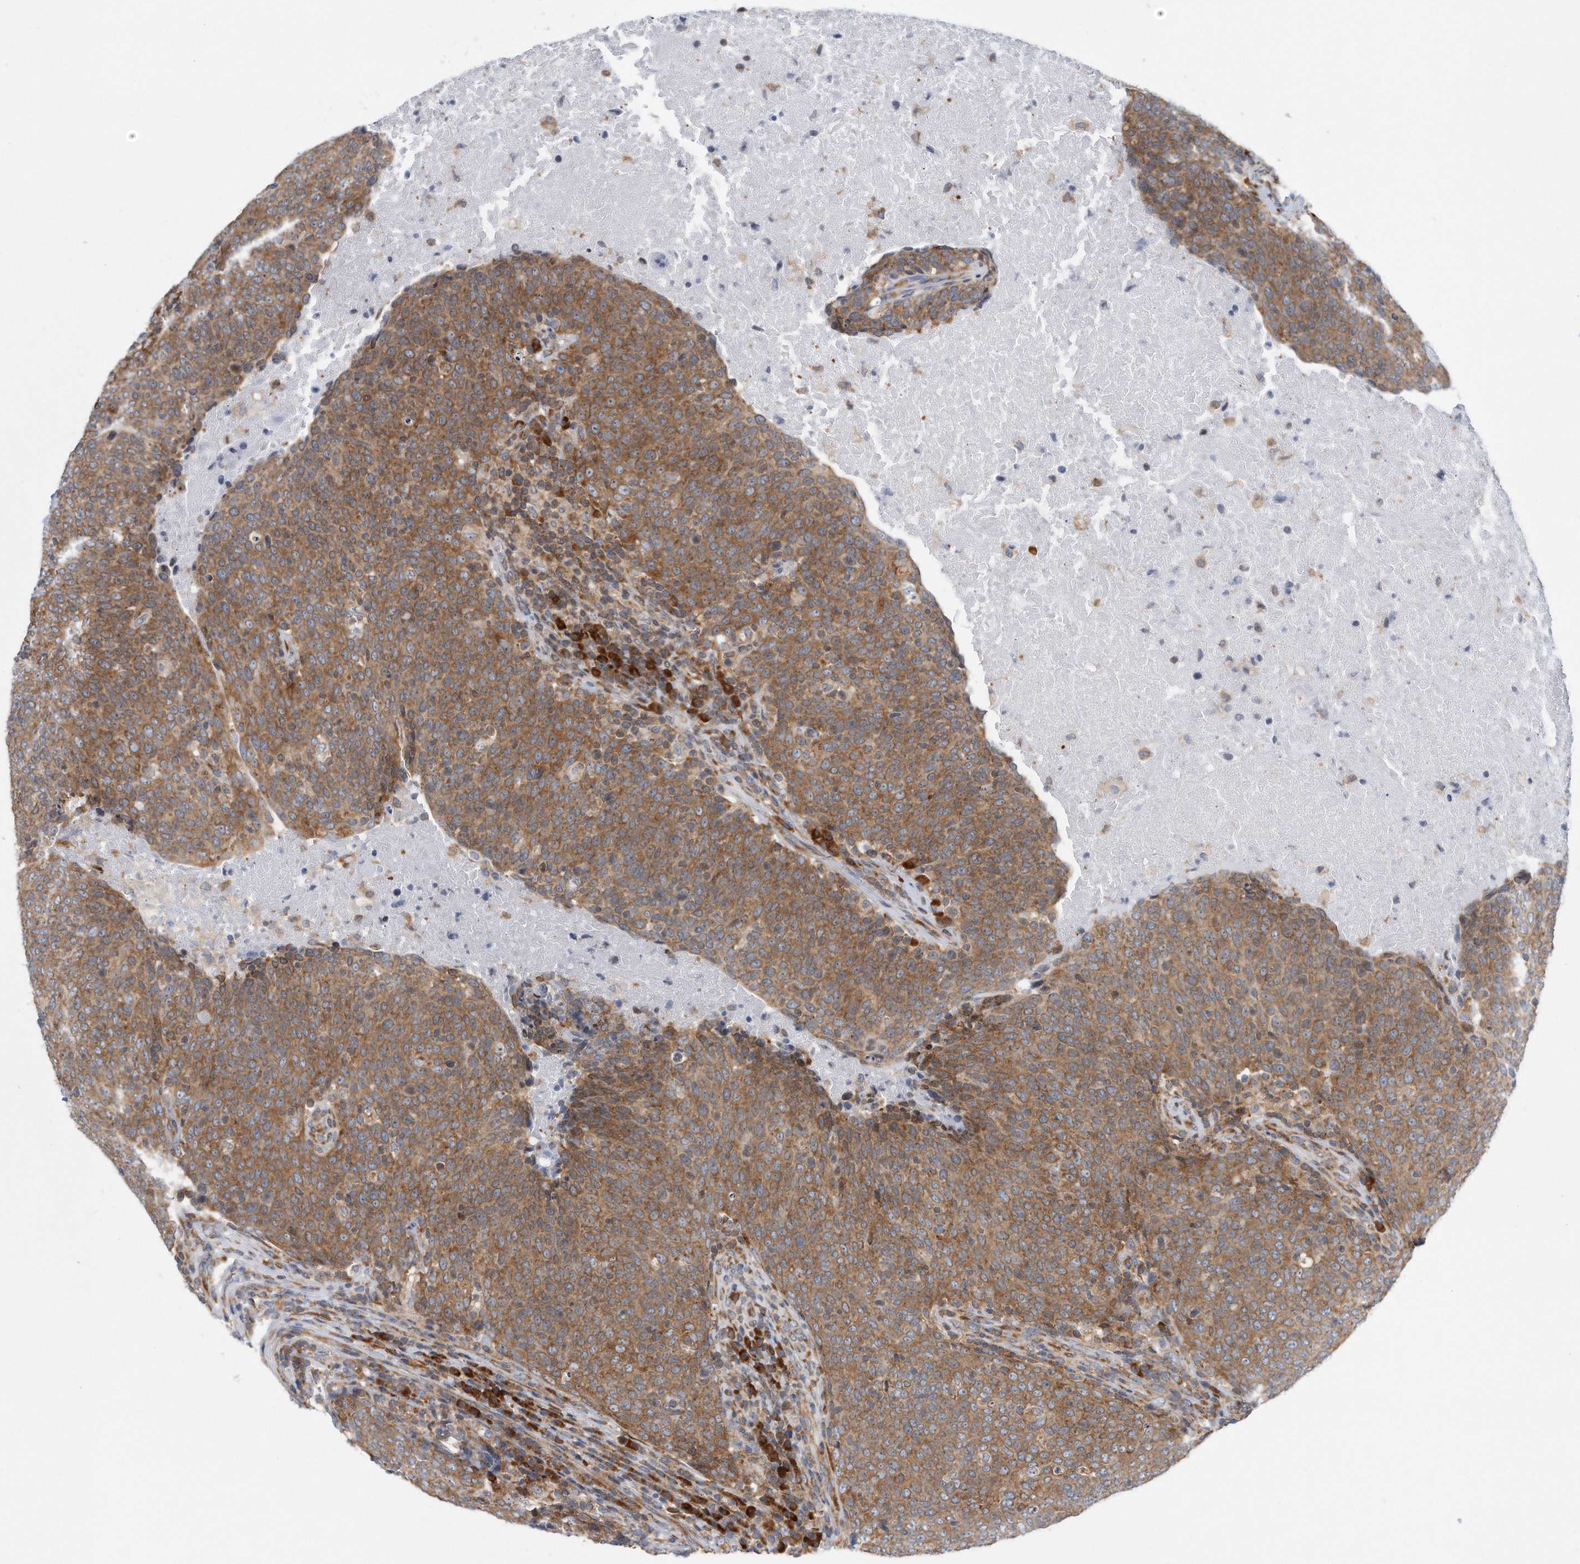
{"staining": {"intensity": "moderate", "quantity": ">75%", "location": "cytoplasmic/membranous"}, "tissue": "head and neck cancer", "cell_type": "Tumor cells", "image_type": "cancer", "snomed": [{"axis": "morphology", "description": "Squamous cell carcinoma, NOS"}, {"axis": "morphology", "description": "Squamous cell carcinoma, metastatic, NOS"}, {"axis": "topography", "description": "Lymph node"}, {"axis": "topography", "description": "Head-Neck"}], "caption": "Immunohistochemistry (IHC) of head and neck cancer demonstrates medium levels of moderate cytoplasmic/membranous staining in approximately >75% of tumor cells.", "gene": "RPL26L1", "patient": {"sex": "male", "age": 62}}